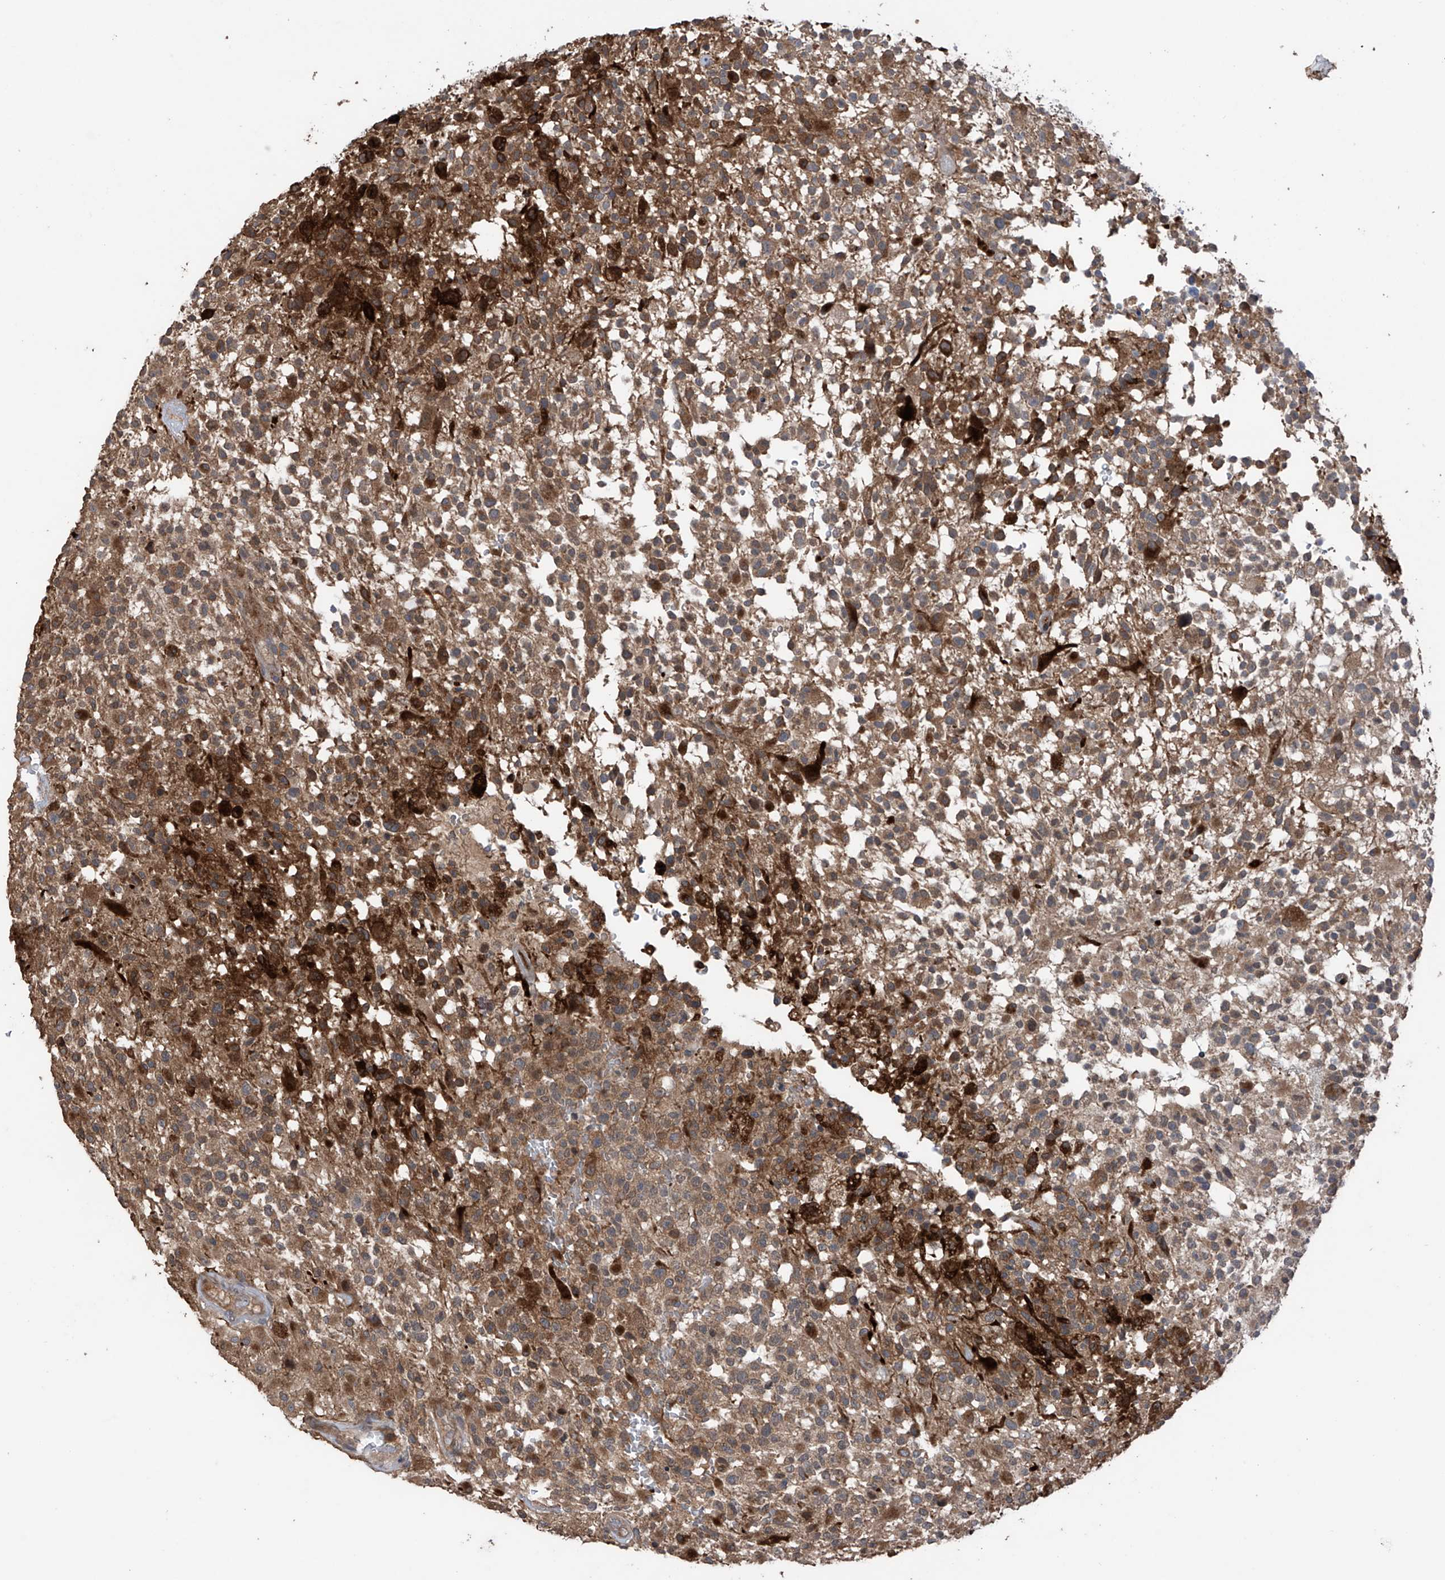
{"staining": {"intensity": "moderate", "quantity": ">75%", "location": "cytoplasmic/membranous"}, "tissue": "glioma", "cell_type": "Tumor cells", "image_type": "cancer", "snomed": [{"axis": "morphology", "description": "Glioma, malignant, High grade"}, {"axis": "morphology", "description": "Glioblastoma, NOS"}, {"axis": "topography", "description": "Brain"}], "caption": "Immunohistochemistry (IHC) (DAB) staining of malignant glioma (high-grade) displays moderate cytoplasmic/membranous protein positivity in approximately >75% of tumor cells.", "gene": "SAMD3", "patient": {"sex": "male", "age": 60}}